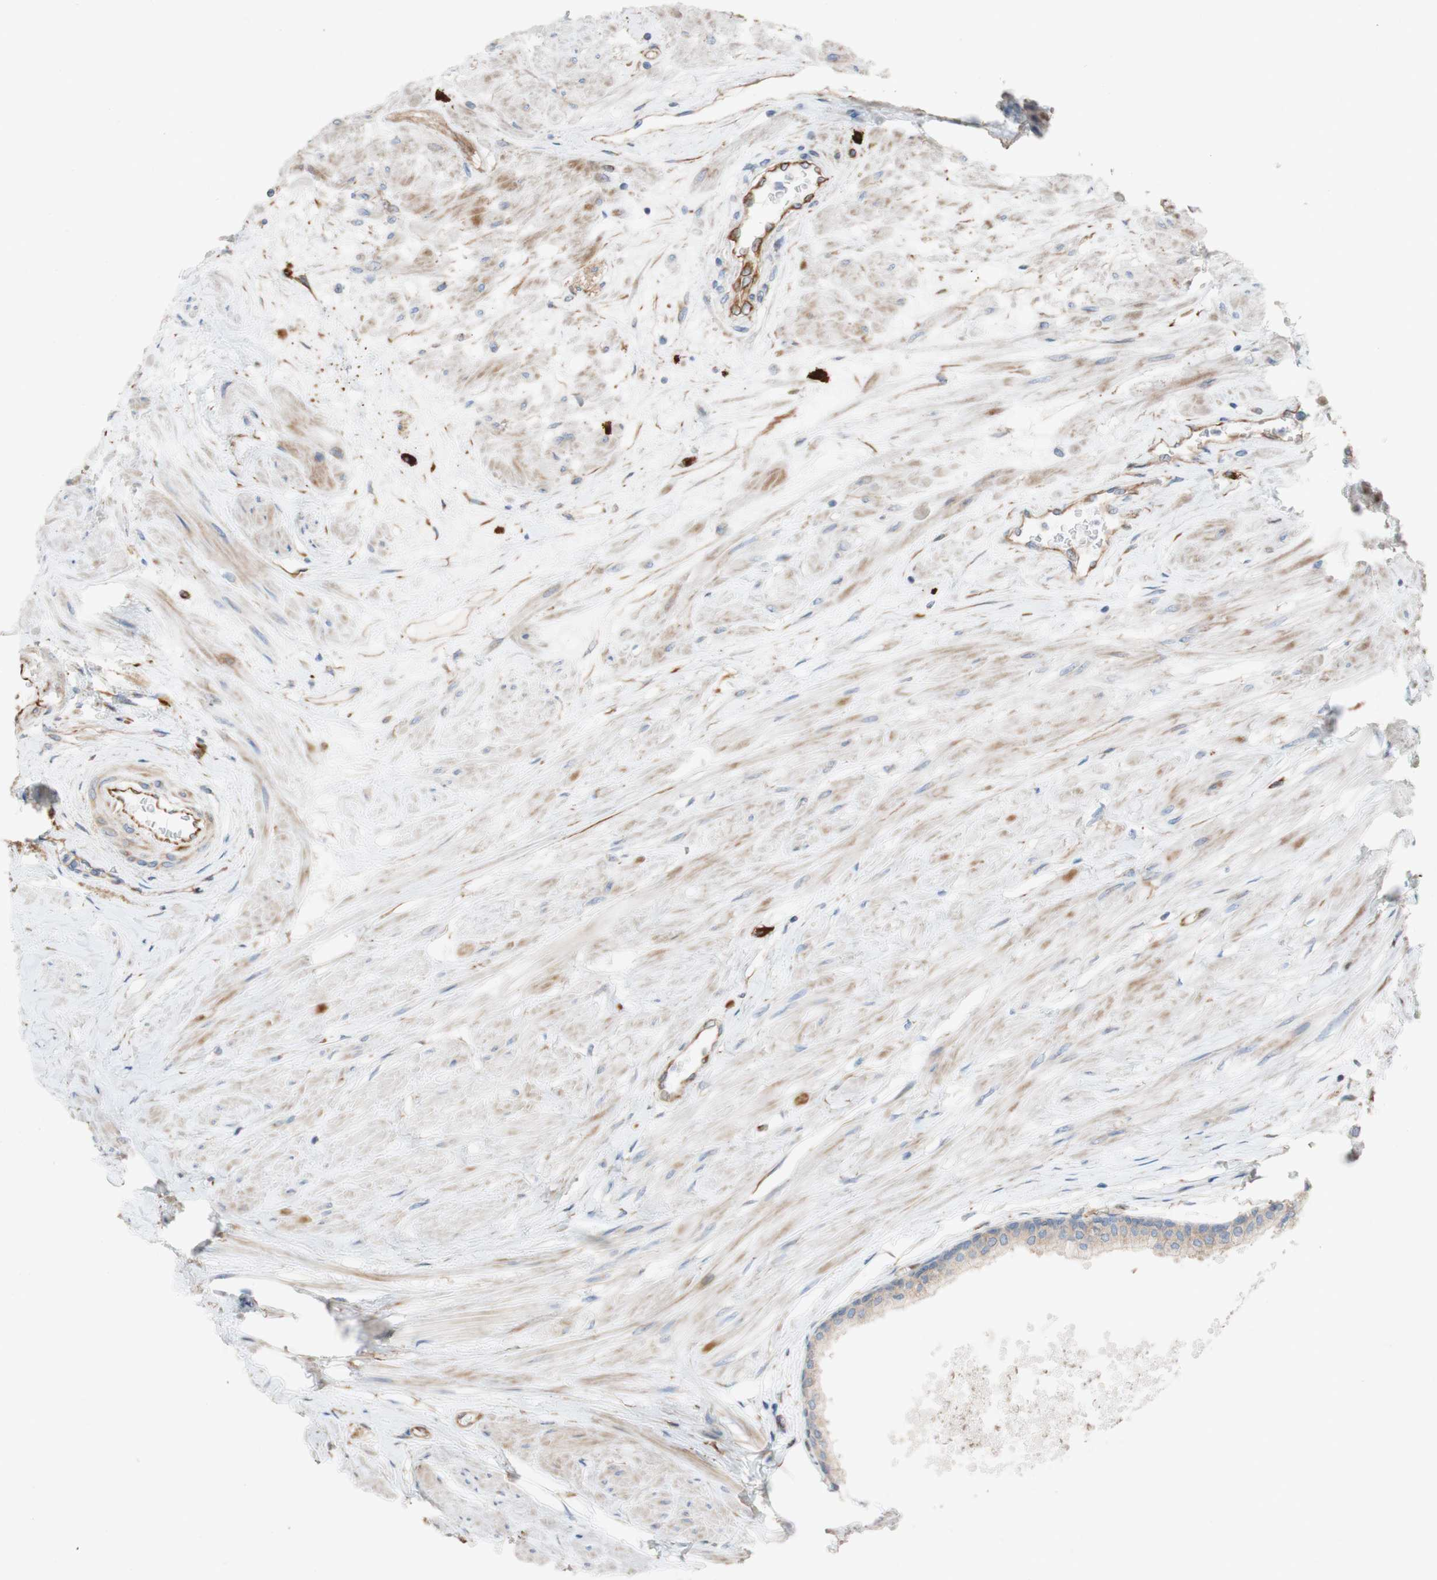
{"staining": {"intensity": "weak", "quantity": ">75%", "location": "cytoplasmic/membranous"}, "tissue": "prostate", "cell_type": "Glandular cells", "image_type": "normal", "snomed": [{"axis": "morphology", "description": "Normal tissue, NOS"}, {"axis": "topography", "description": "Prostate"}, {"axis": "topography", "description": "Seminal veicle"}], "caption": "Glandular cells show low levels of weak cytoplasmic/membranous expression in about >75% of cells in benign human prostate.", "gene": "C1orf43", "patient": {"sex": "male", "age": 60}}